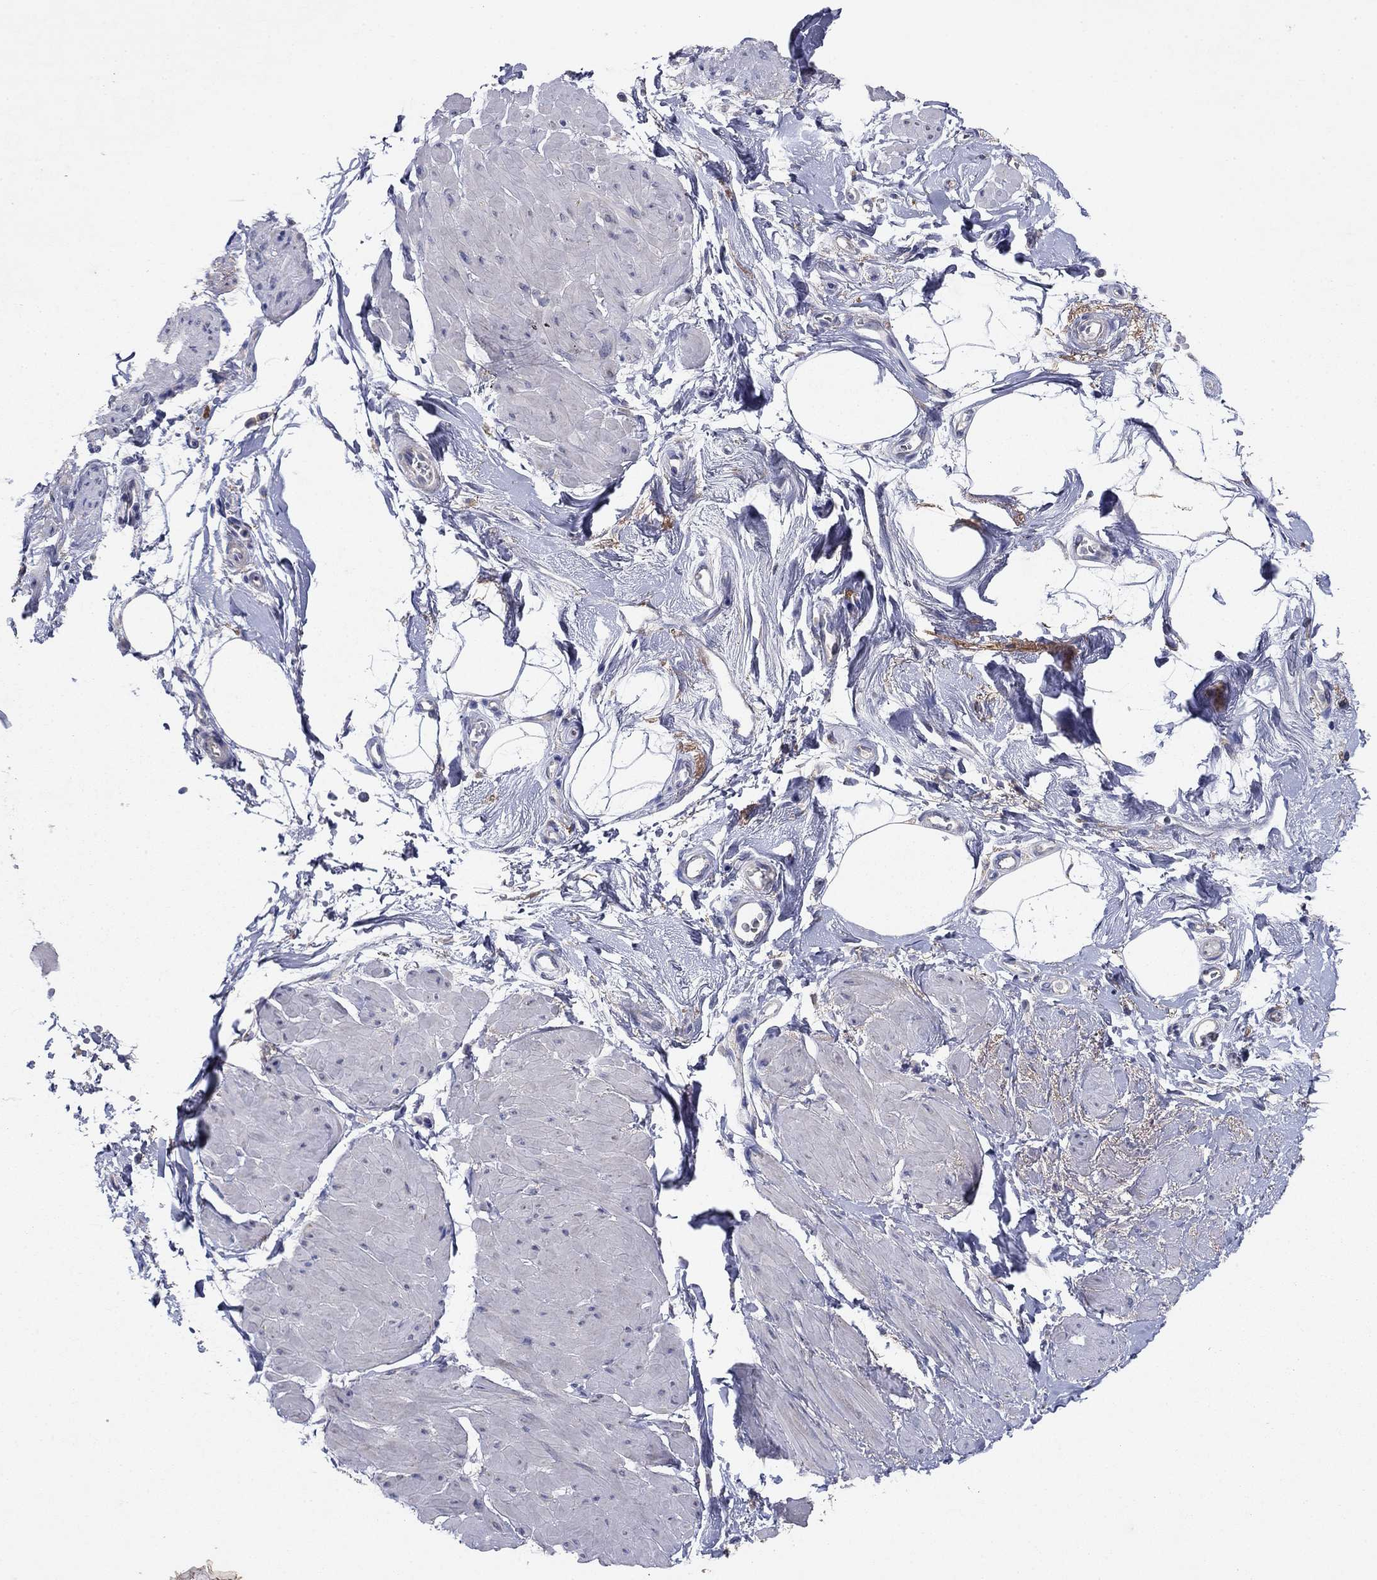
{"staining": {"intensity": "negative", "quantity": "none", "location": "none"}, "tissue": "smooth muscle", "cell_type": "Smooth muscle cells", "image_type": "normal", "snomed": [{"axis": "morphology", "description": "Normal tissue, NOS"}, {"axis": "topography", "description": "Adipose tissue"}, {"axis": "topography", "description": "Smooth muscle"}, {"axis": "topography", "description": "Peripheral nerve tissue"}], "caption": "This is a image of immunohistochemistry staining of benign smooth muscle, which shows no staining in smooth muscle cells.", "gene": "PTGDS", "patient": {"sex": "male", "age": 83}}